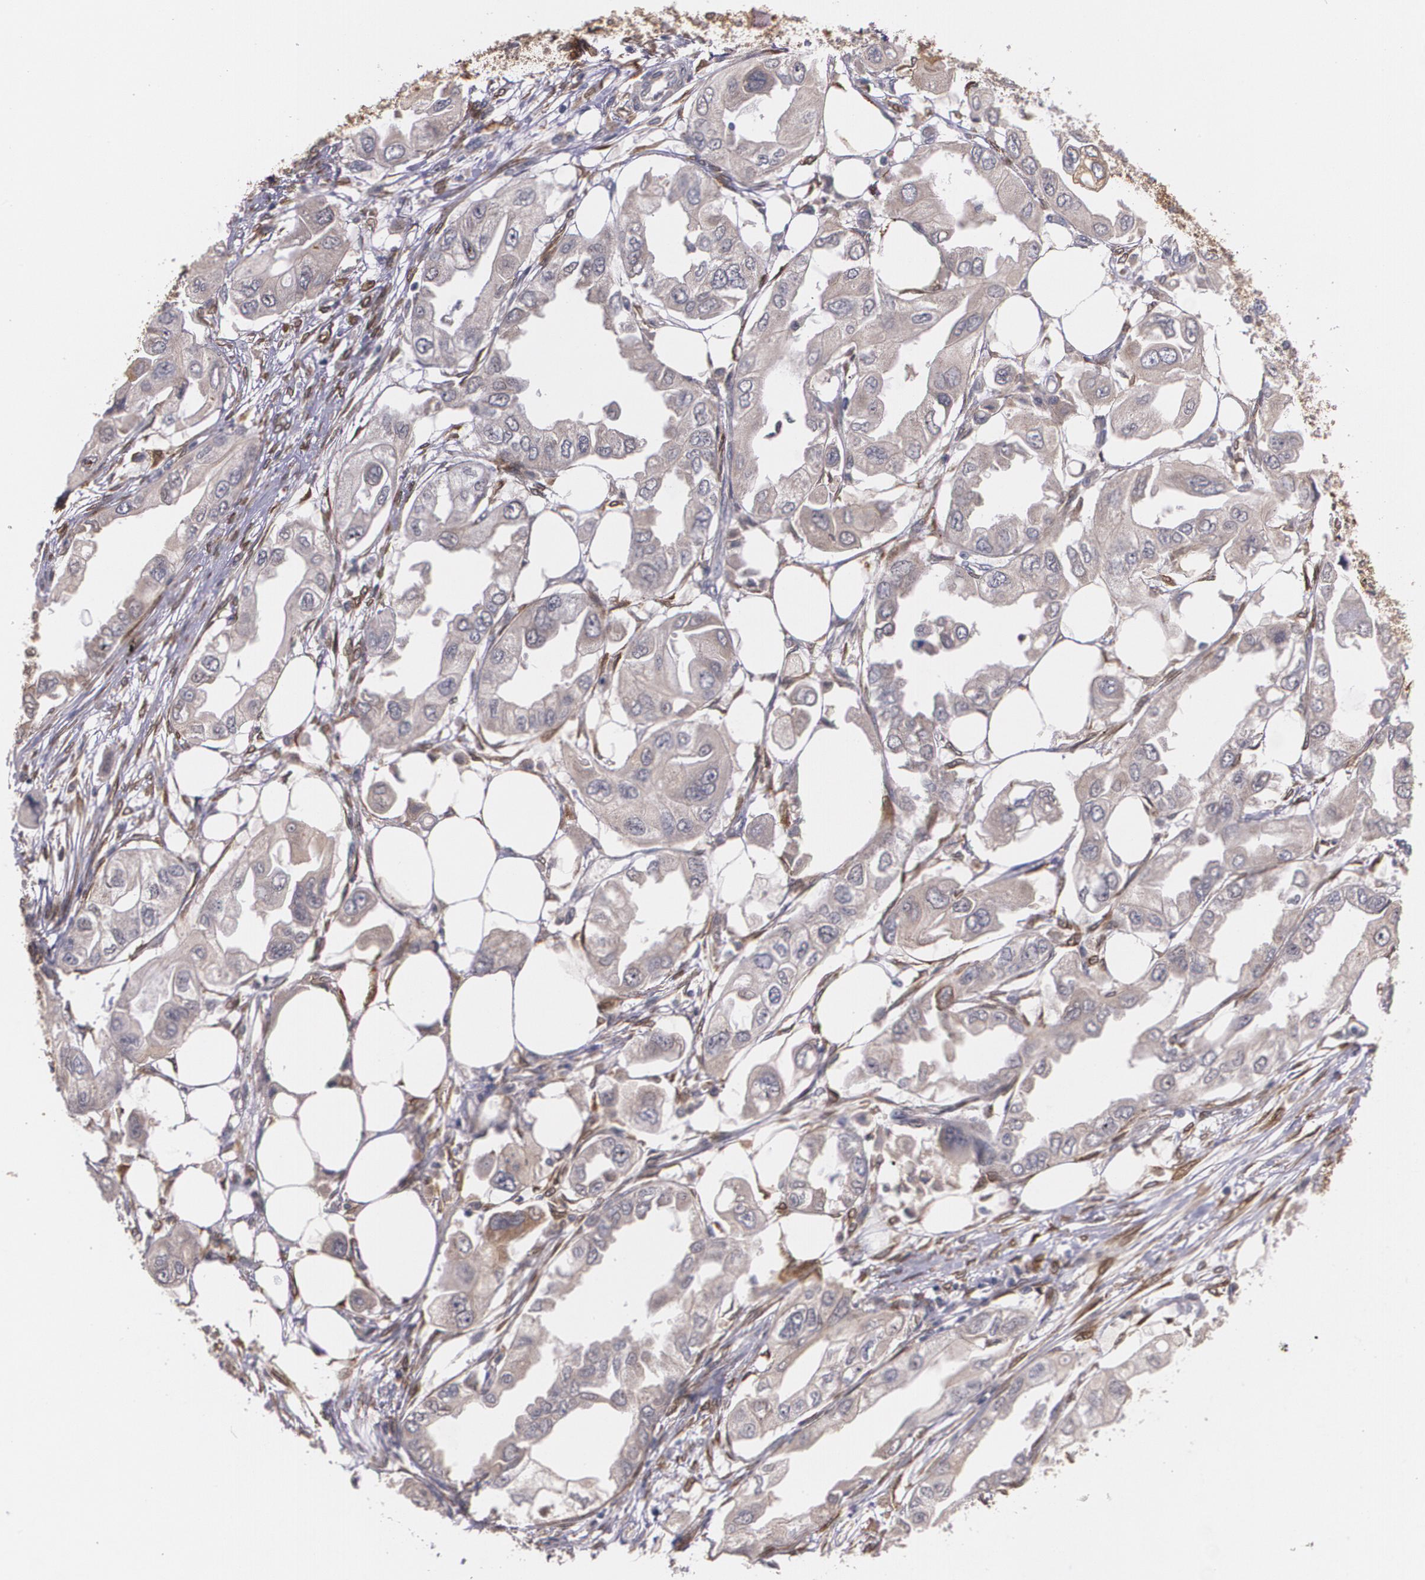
{"staining": {"intensity": "weak", "quantity": "<25%", "location": "cytoplasmic/membranous"}, "tissue": "endometrial cancer", "cell_type": "Tumor cells", "image_type": "cancer", "snomed": [{"axis": "morphology", "description": "Adenocarcinoma, NOS"}, {"axis": "topography", "description": "Endometrium"}], "caption": "Adenocarcinoma (endometrial) was stained to show a protein in brown. There is no significant expression in tumor cells. The staining is performed using DAB brown chromogen with nuclei counter-stained in using hematoxylin.", "gene": "IFNGR2", "patient": {"sex": "female", "age": 67}}